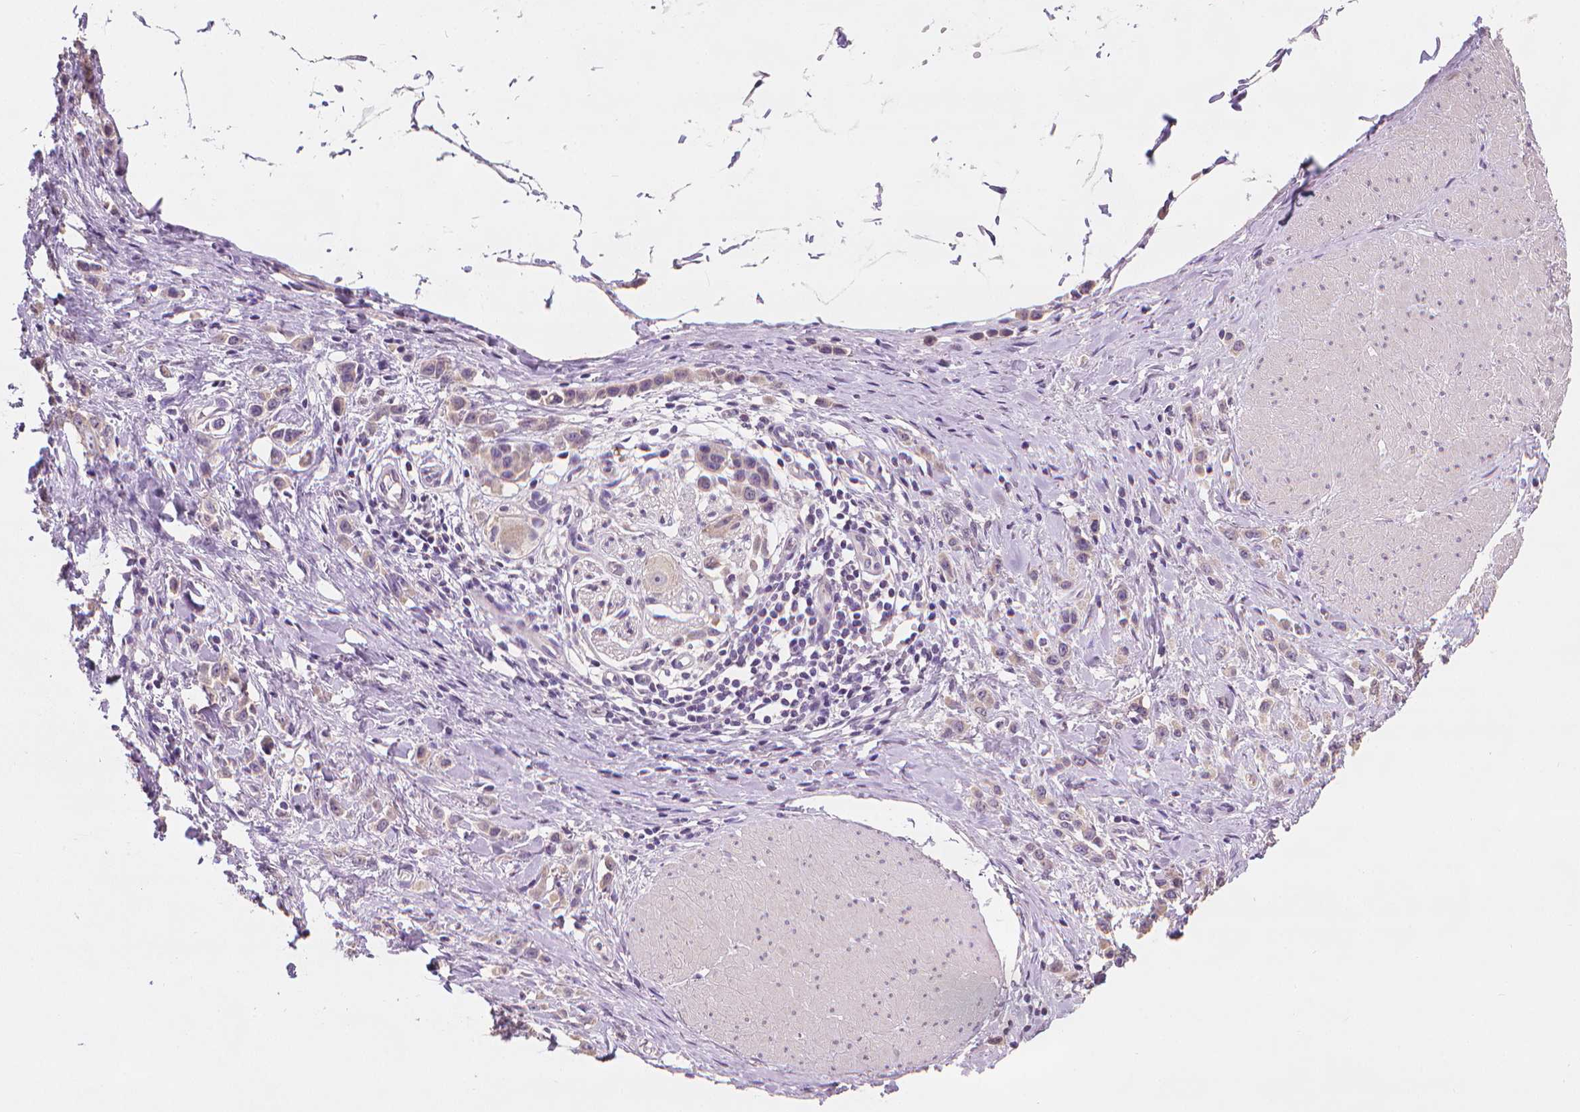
{"staining": {"intensity": "negative", "quantity": "none", "location": "none"}, "tissue": "stomach cancer", "cell_type": "Tumor cells", "image_type": "cancer", "snomed": [{"axis": "morphology", "description": "Adenocarcinoma, NOS"}, {"axis": "topography", "description": "Stomach"}], "caption": "Immunohistochemical staining of stomach cancer demonstrates no significant positivity in tumor cells.", "gene": "FASN", "patient": {"sex": "male", "age": 47}}